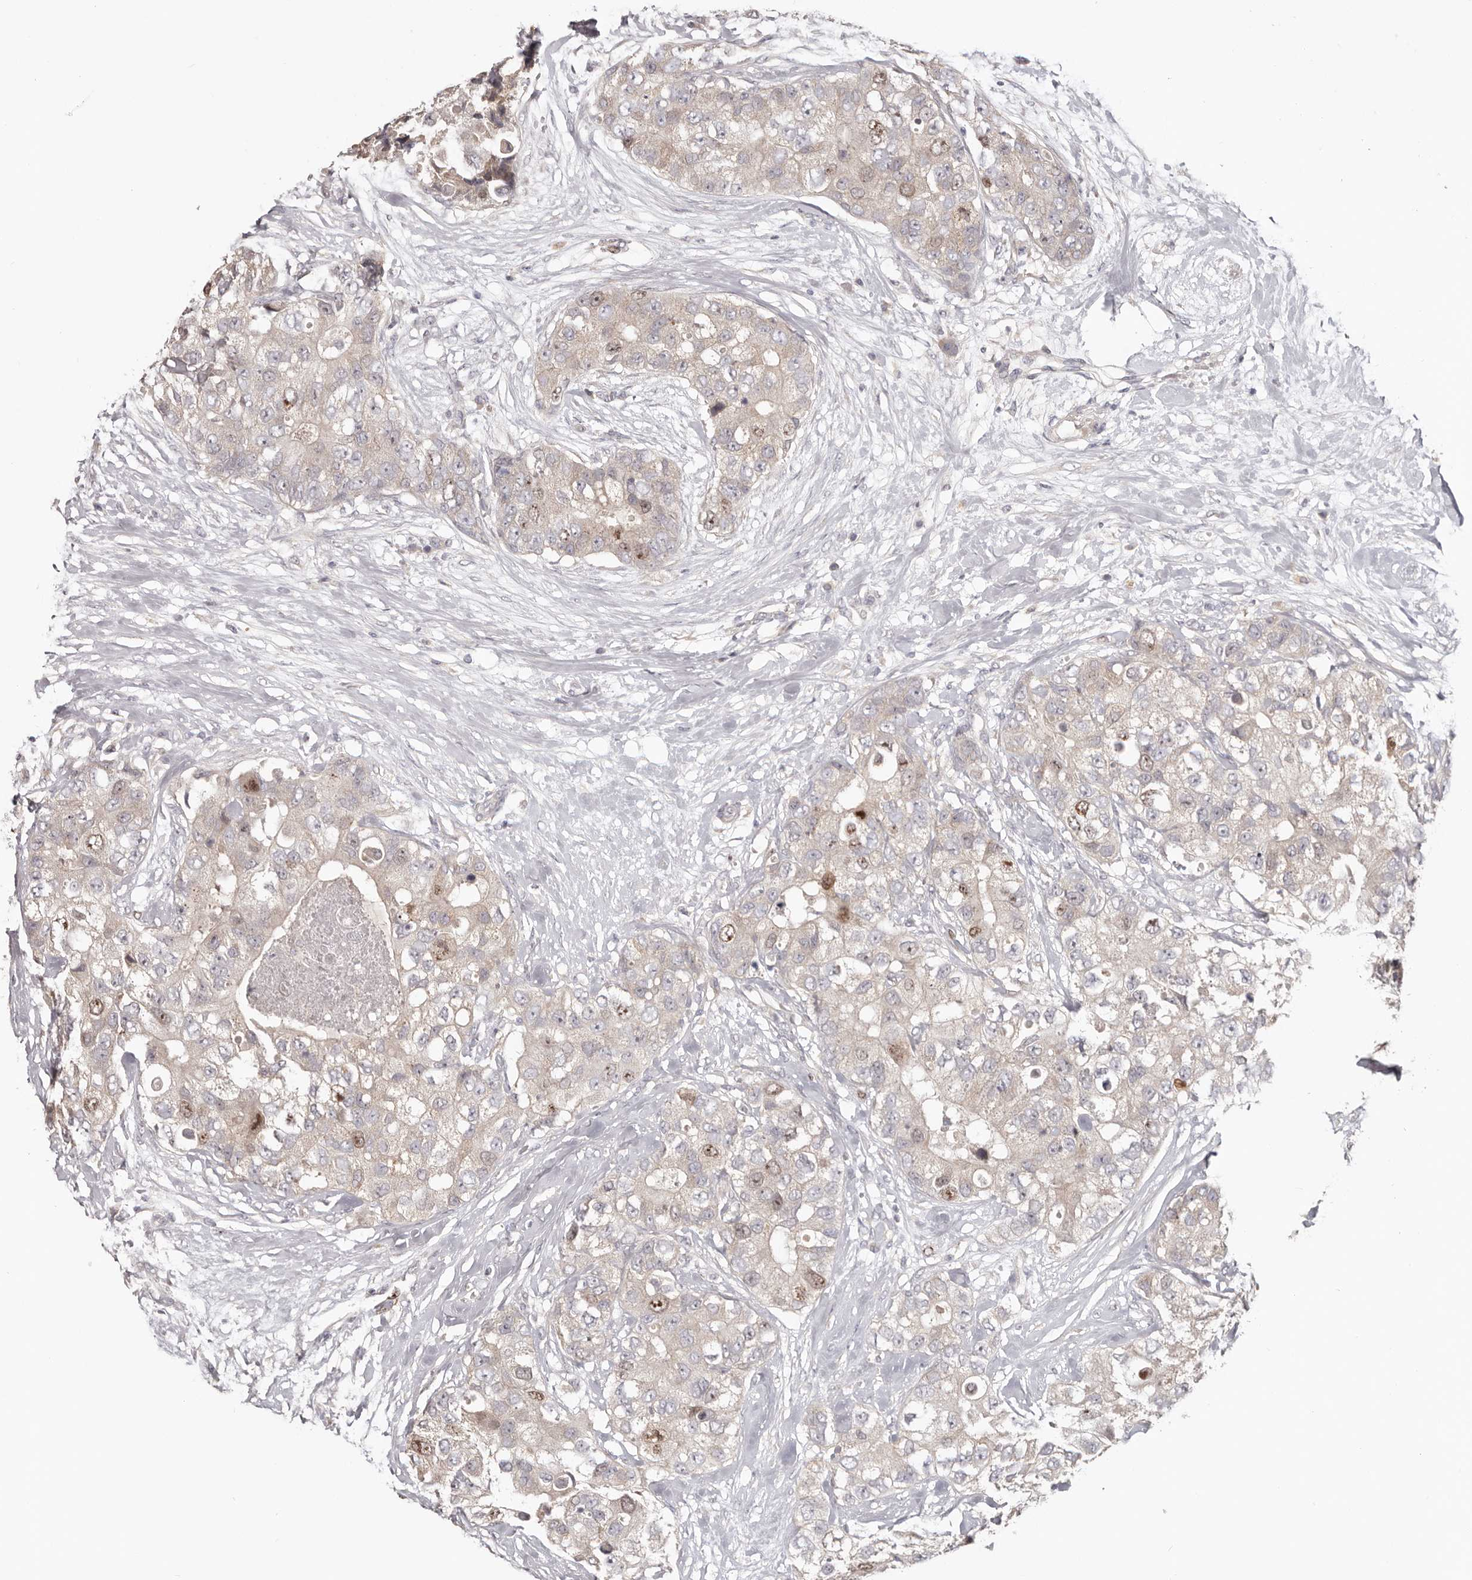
{"staining": {"intensity": "moderate", "quantity": "<25%", "location": "nuclear"}, "tissue": "breast cancer", "cell_type": "Tumor cells", "image_type": "cancer", "snomed": [{"axis": "morphology", "description": "Duct carcinoma"}, {"axis": "topography", "description": "Breast"}], "caption": "IHC of human breast cancer (invasive ductal carcinoma) shows low levels of moderate nuclear staining in about <25% of tumor cells.", "gene": "CCDC190", "patient": {"sex": "female", "age": 62}}